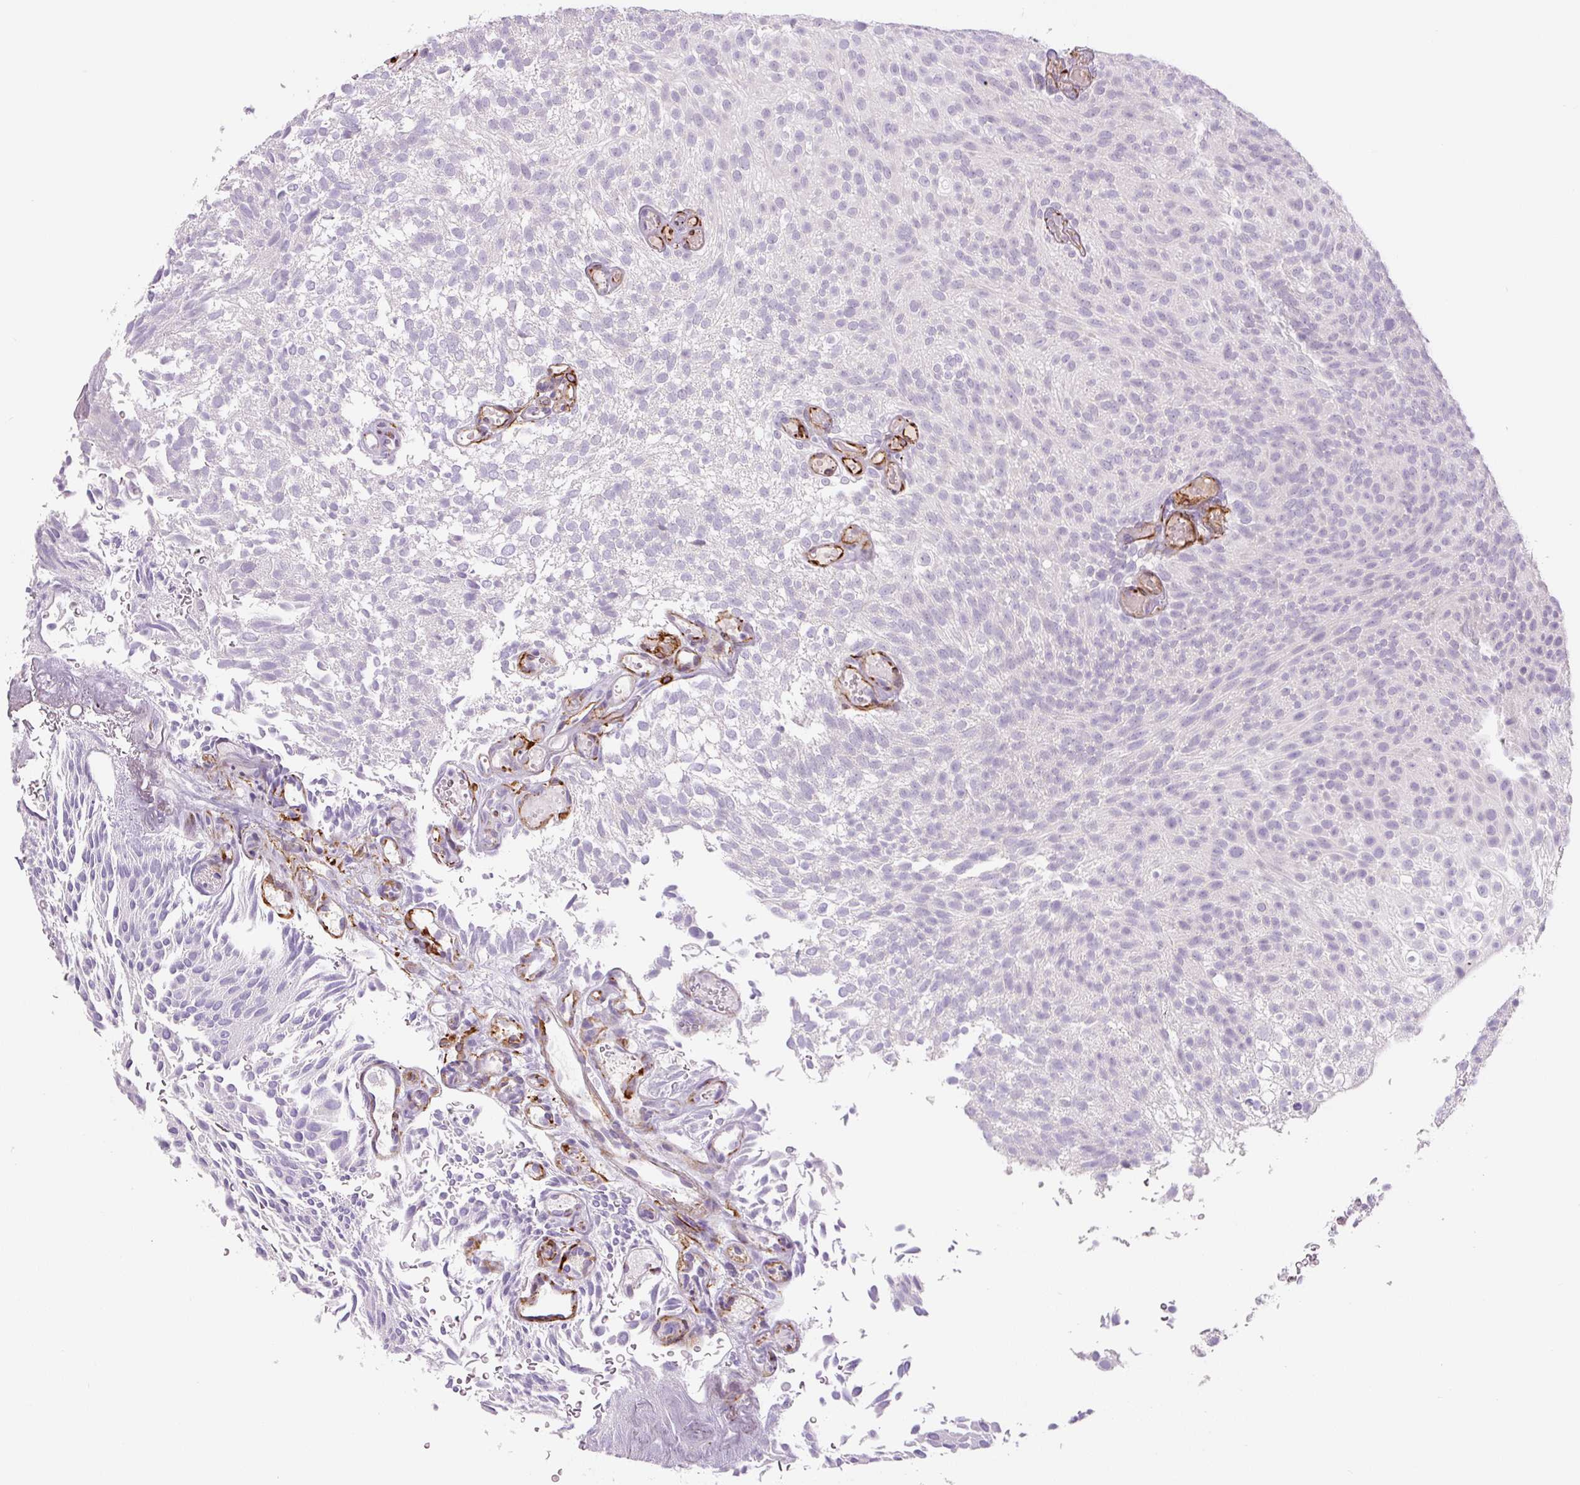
{"staining": {"intensity": "negative", "quantity": "none", "location": "none"}, "tissue": "urothelial cancer", "cell_type": "Tumor cells", "image_type": "cancer", "snomed": [{"axis": "morphology", "description": "Urothelial carcinoma, Low grade"}, {"axis": "topography", "description": "Urinary bladder"}], "caption": "High magnification brightfield microscopy of urothelial carcinoma (low-grade) stained with DAB (3,3'-diaminobenzidine) (brown) and counterstained with hematoxylin (blue): tumor cells show no significant positivity. The staining is performed using DAB (3,3'-diaminobenzidine) brown chromogen with nuclei counter-stained in using hematoxylin.", "gene": "NES", "patient": {"sex": "male", "age": 78}}